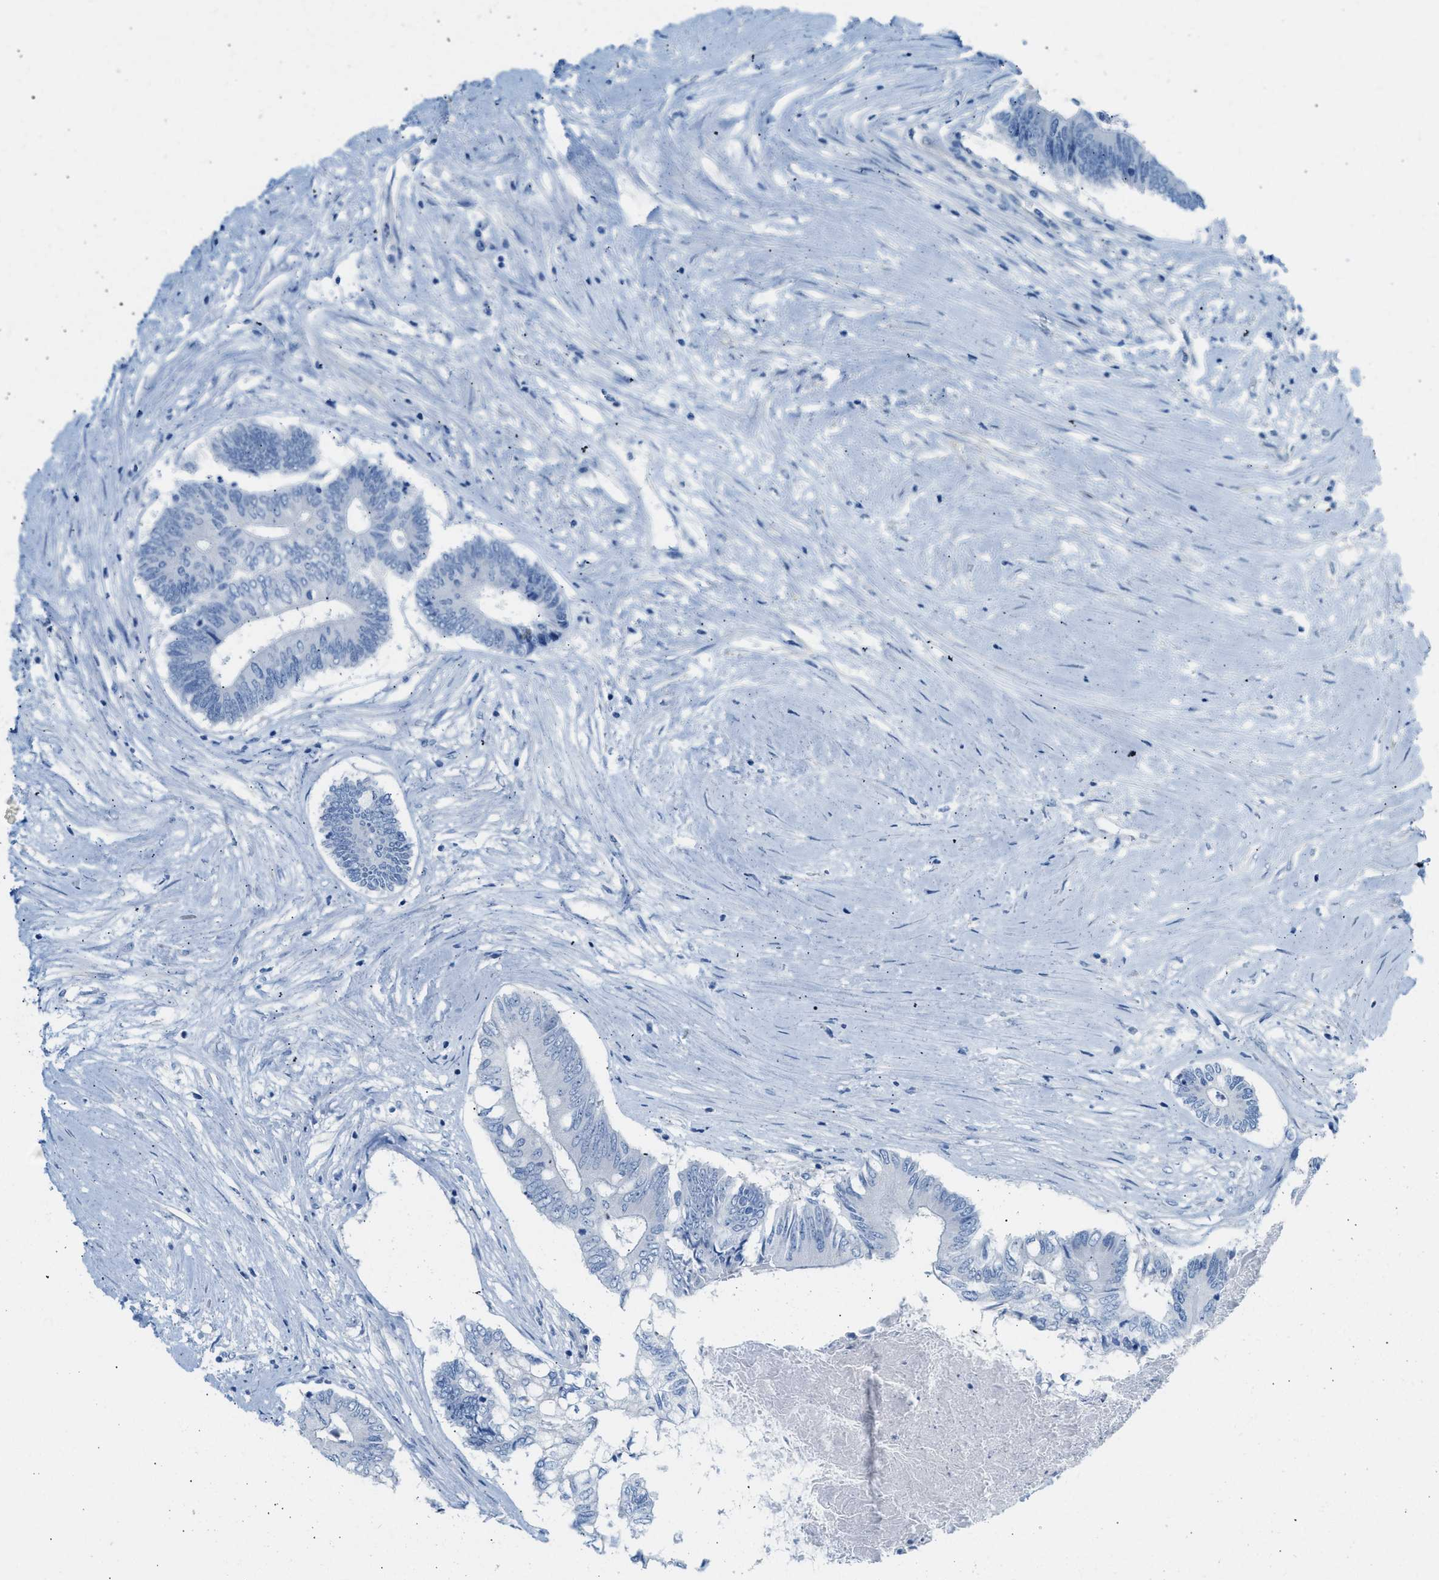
{"staining": {"intensity": "negative", "quantity": "none", "location": "none"}, "tissue": "colorectal cancer", "cell_type": "Tumor cells", "image_type": "cancer", "snomed": [{"axis": "morphology", "description": "Adenocarcinoma, NOS"}, {"axis": "topography", "description": "Rectum"}], "caption": "Immunohistochemical staining of colorectal cancer (adenocarcinoma) displays no significant staining in tumor cells.", "gene": "SPAM1", "patient": {"sex": "male", "age": 63}}